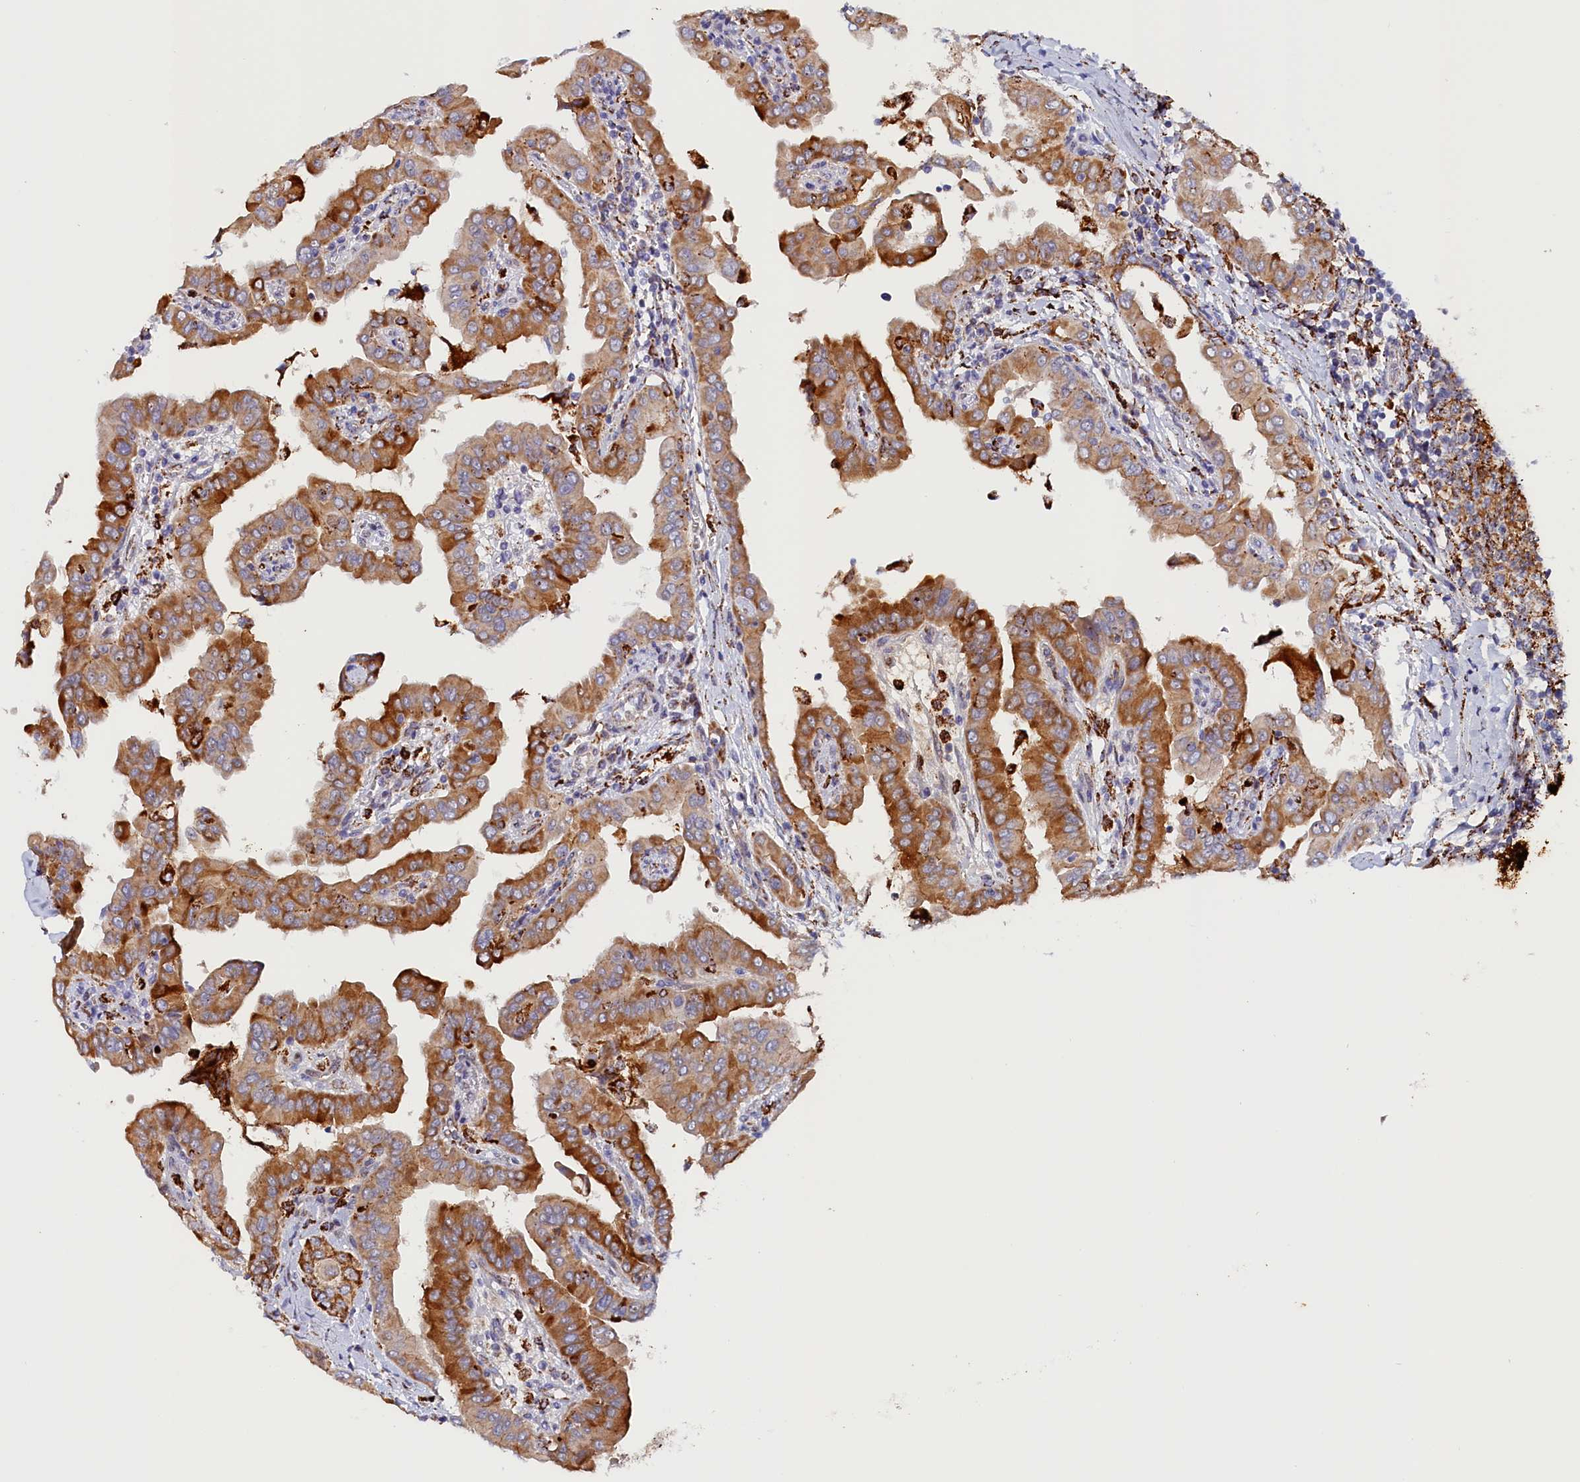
{"staining": {"intensity": "strong", "quantity": ">75%", "location": "cytoplasmic/membranous"}, "tissue": "thyroid cancer", "cell_type": "Tumor cells", "image_type": "cancer", "snomed": [{"axis": "morphology", "description": "Papillary adenocarcinoma, NOS"}, {"axis": "topography", "description": "Thyroid gland"}], "caption": "A high-resolution histopathology image shows immunohistochemistry staining of thyroid cancer, which exhibits strong cytoplasmic/membranous expression in approximately >75% of tumor cells.", "gene": "AKTIP", "patient": {"sex": "male", "age": 33}}